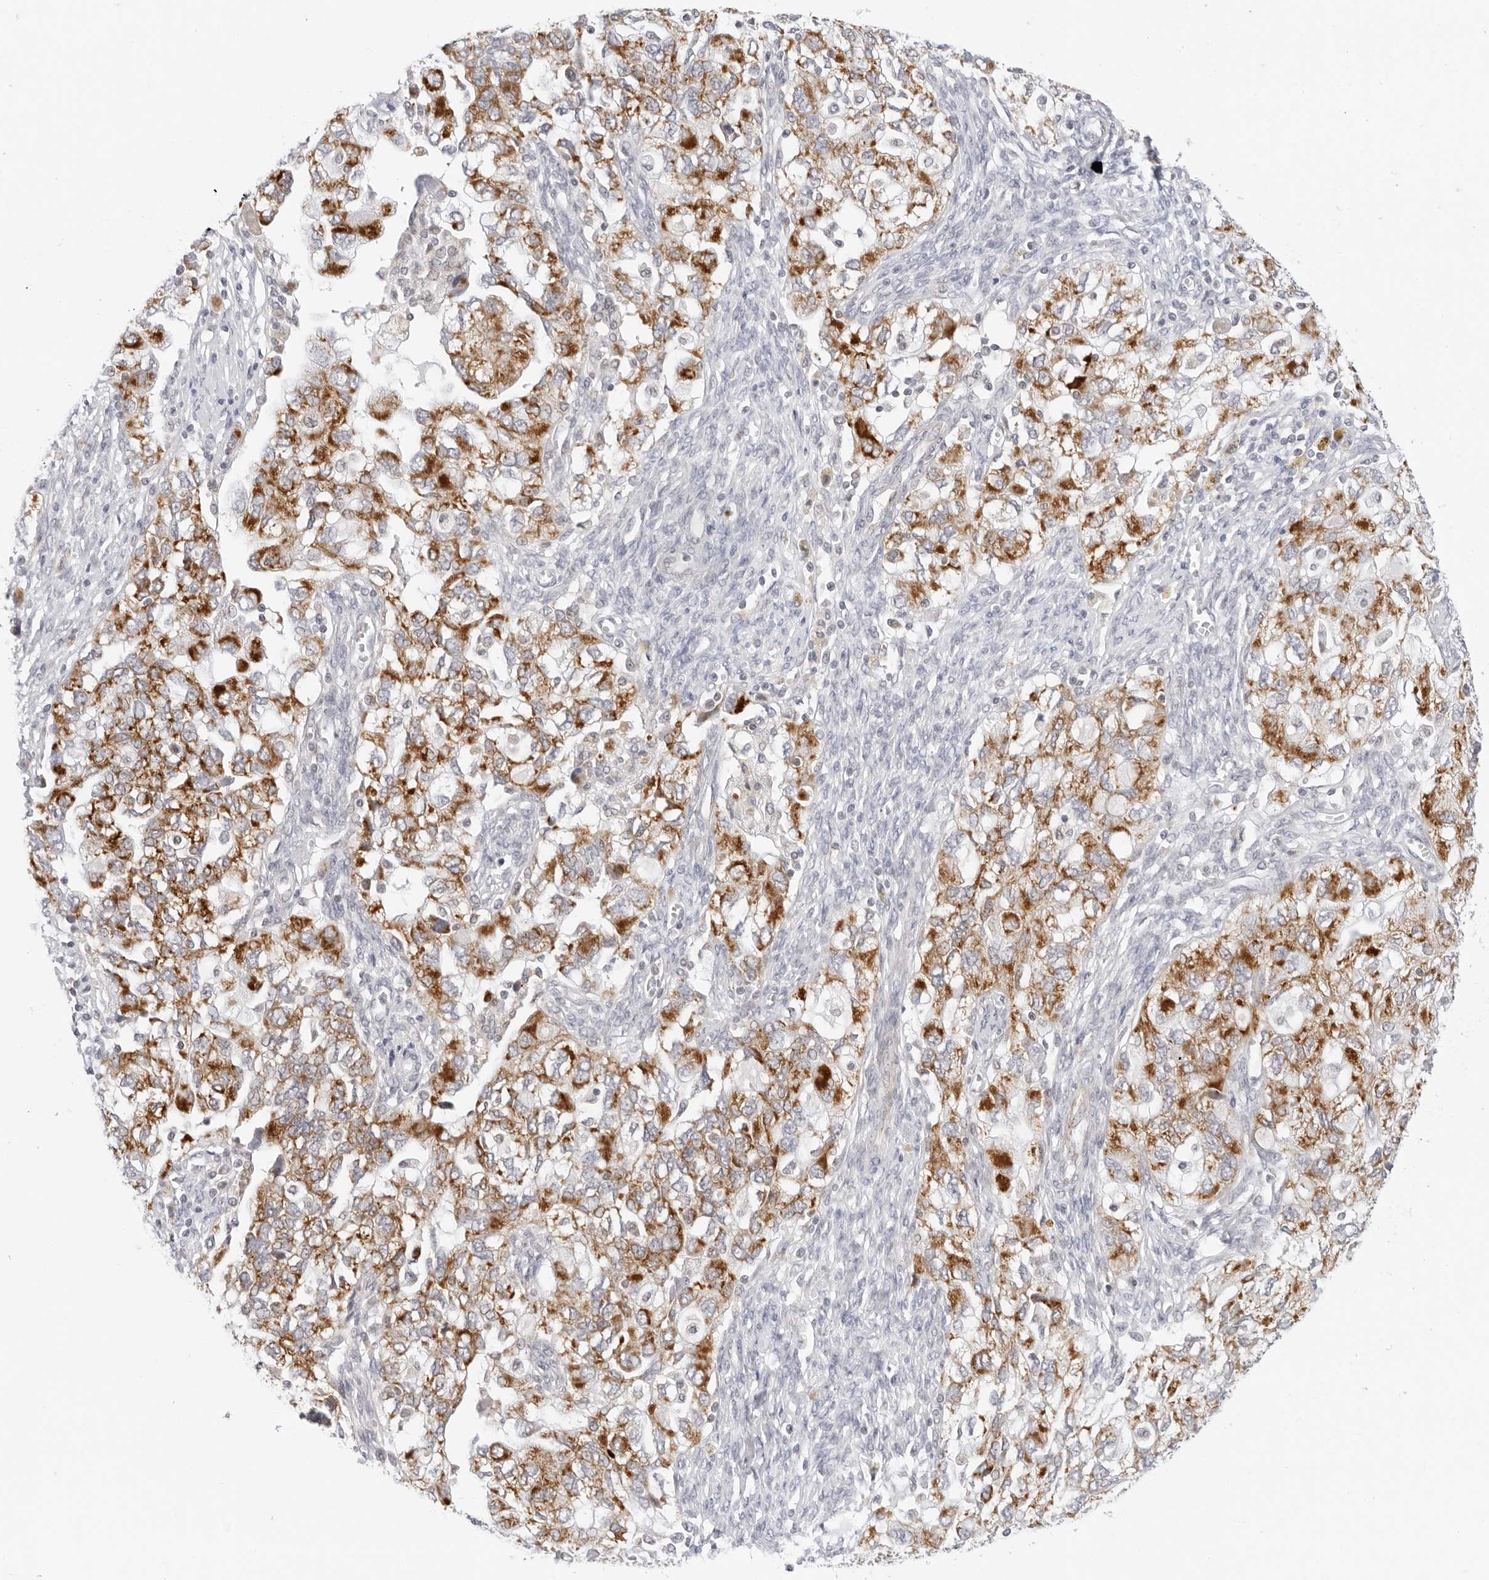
{"staining": {"intensity": "moderate", "quantity": ">75%", "location": "cytoplasmic/membranous"}, "tissue": "ovarian cancer", "cell_type": "Tumor cells", "image_type": "cancer", "snomed": [{"axis": "morphology", "description": "Carcinoma, NOS"}, {"axis": "morphology", "description": "Cystadenocarcinoma, serous, NOS"}, {"axis": "topography", "description": "Ovary"}], "caption": "High-magnification brightfield microscopy of ovarian cancer (carcinoma) stained with DAB (3,3'-diaminobenzidine) (brown) and counterstained with hematoxylin (blue). tumor cells exhibit moderate cytoplasmic/membranous expression is appreciated in about>75% of cells.", "gene": "CIART", "patient": {"sex": "female", "age": 69}}